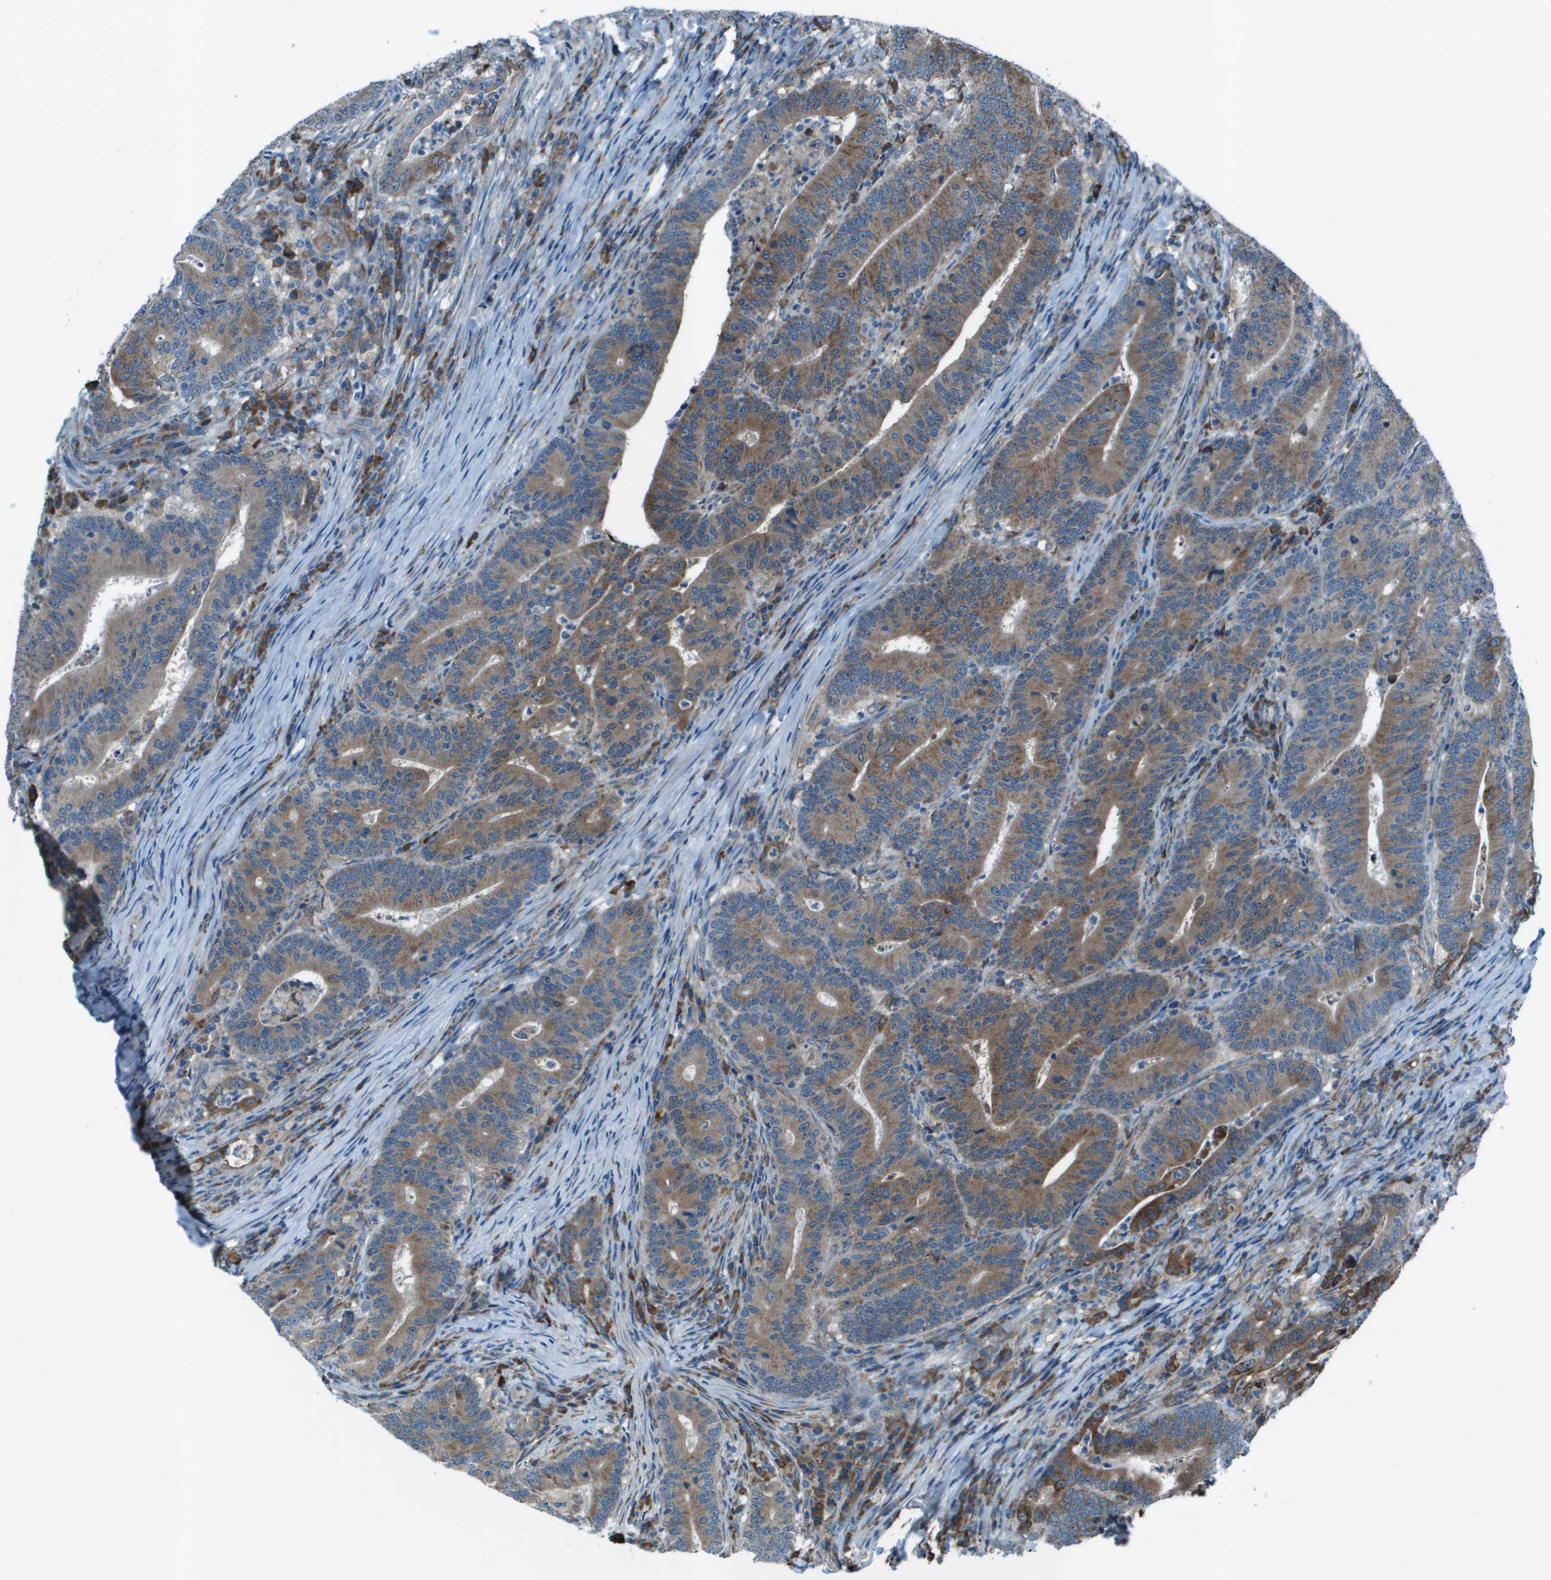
{"staining": {"intensity": "moderate", "quantity": ">75%", "location": "cytoplasmic/membranous"}, "tissue": "colorectal cancer", "cell_type": "Tumor cells", "image_type": "cancer", "snomed": [{"axis": "morphology", "description": "Adenocarcinoma, NOS"}, {"axis": "topography", "description": "Colon"}], "caption": "This histopathology image demonstrates IHC staining of adenocarcinoma (colorectal), with medium moderate cytoplasmic/membranous positivity in approximately >75% of tumor cells.", "gene": "UTS2", "patient": {"sex": "female", "age": 66}}